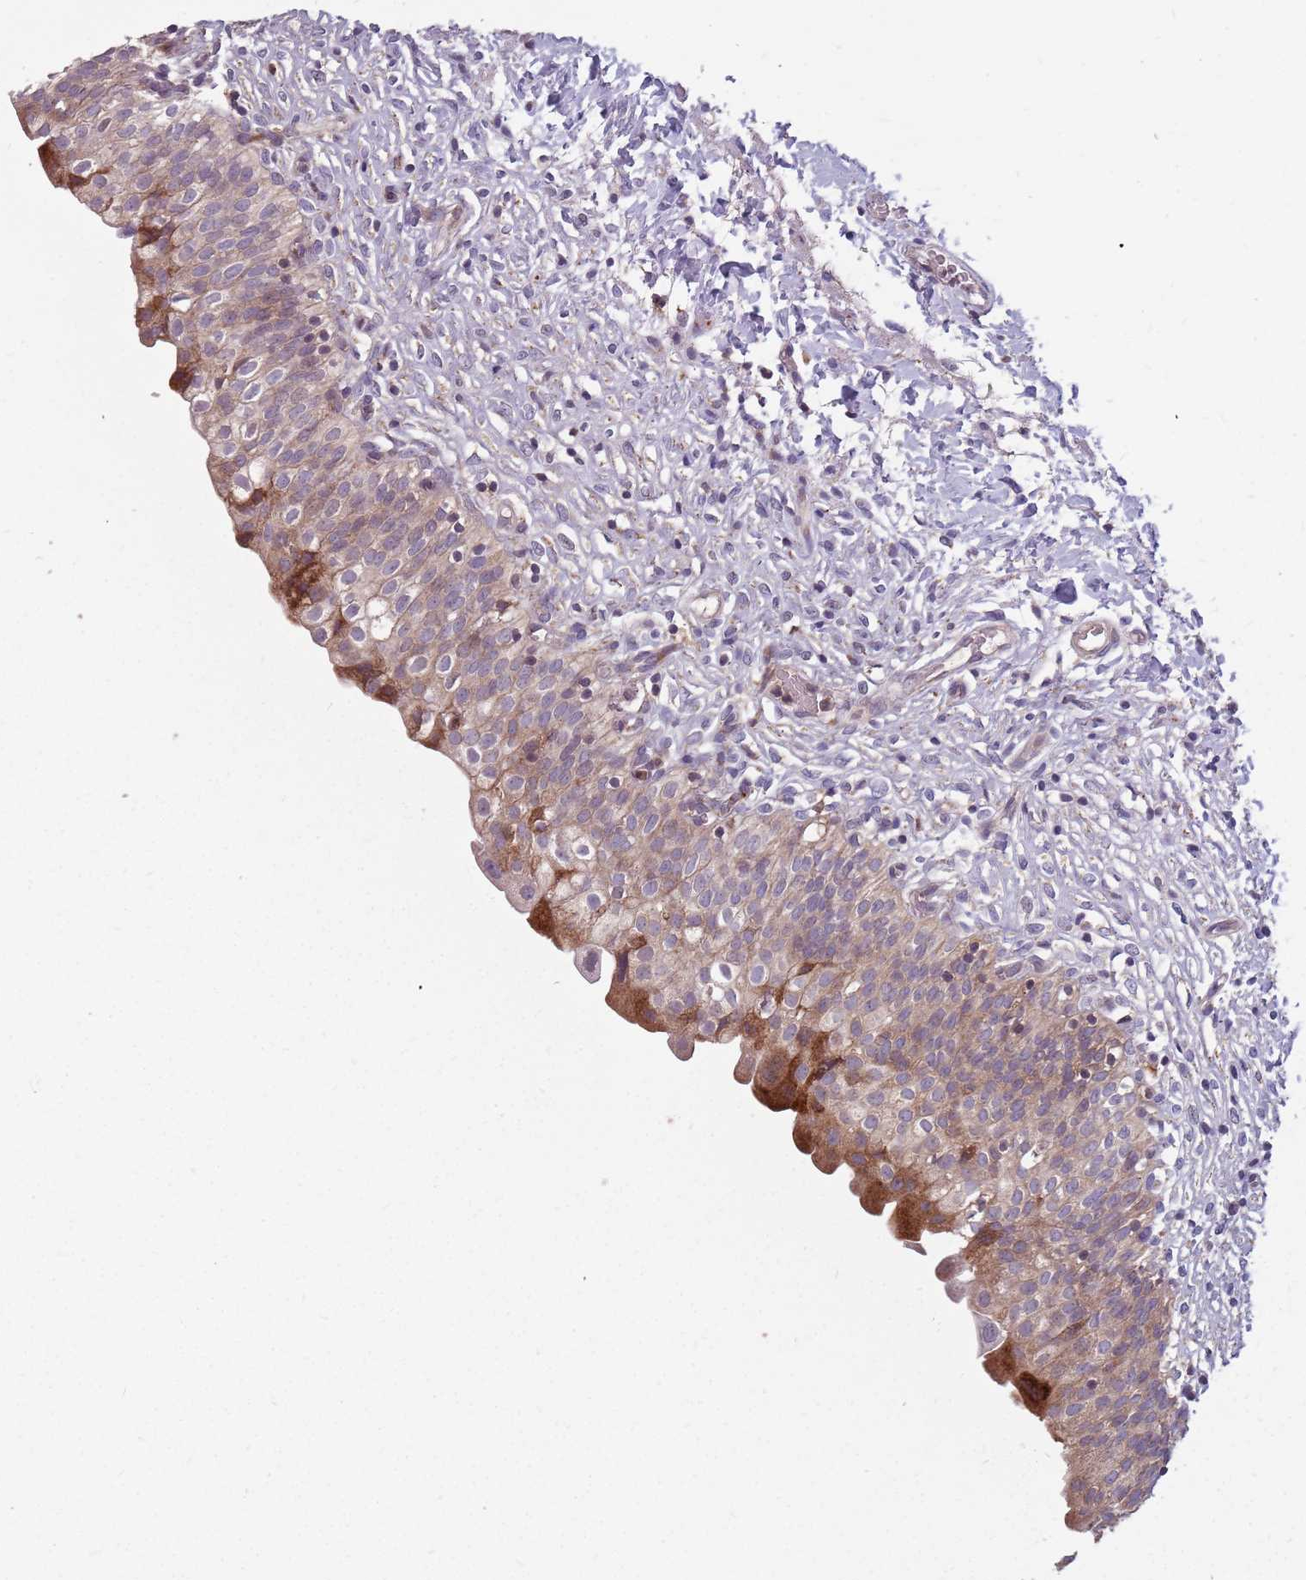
{"staining": {"intensity": "strong", "quantity": "<25%", "location": "cytoplasmic/membranous"}, "tissue": "urinary bladder", "cell_type": "Urothelial cells", "image_type": "normal", "snomed": [{"axis": "morphology", "description": "Normal tissue, NOS"}, {"axis": "topography", "description": "Urinary bladder"}], "caption": "Immunohistochemistry (IHC) photomicrograph of normal human urinary bladder stained for a protein (brown), which demonstrates medium levels of strong cytoplasmic/membranous positivity in approximately <25% of urothelial cells.", "gene": "NME4", "patient": {"sex": "male", "age": 55}}